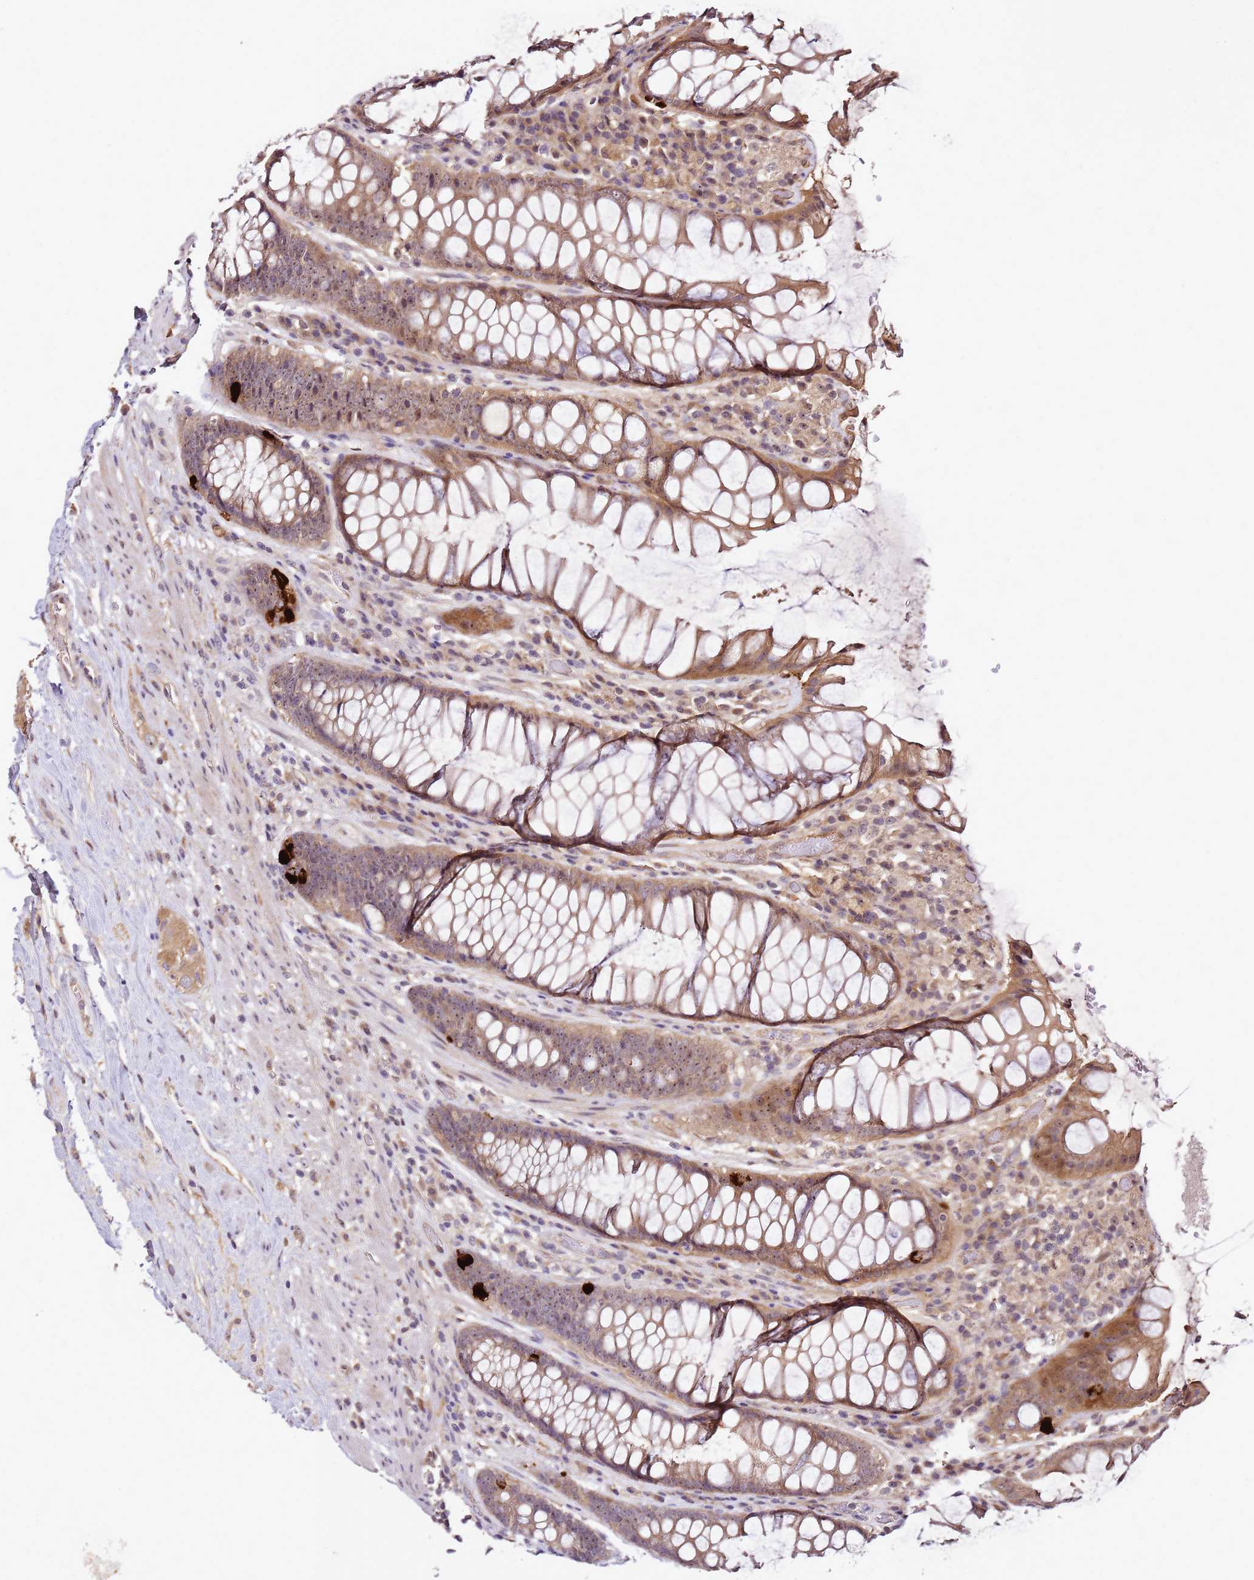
{"staining": {"intensity": "moderate", "quantity": ">75%", "location": "cytoplasmic/membranous,nuclear"}, "tissue": "rectum", "cell_type": "Glandular cells", "image_type": "normal", "snomed": [{"axis": "morphology", "description": "Normal tissue, NOS"}, {"axis": "topography", "description": "Rectum"}], "caption": "Glandular cells demonstrate medium levels of moderate cytoplasmic/membranous,nuclear staining in approximately >75% of cells in unremarkable human rectum. The staining is performed using DAB (3,3'-diaminobenzidine) brown chromogen to label protein expression. The nuclei are counter-stained blue using hematoxylin.", "gene": "DDX27", "patient": {"sex": "male", "age": 64}}